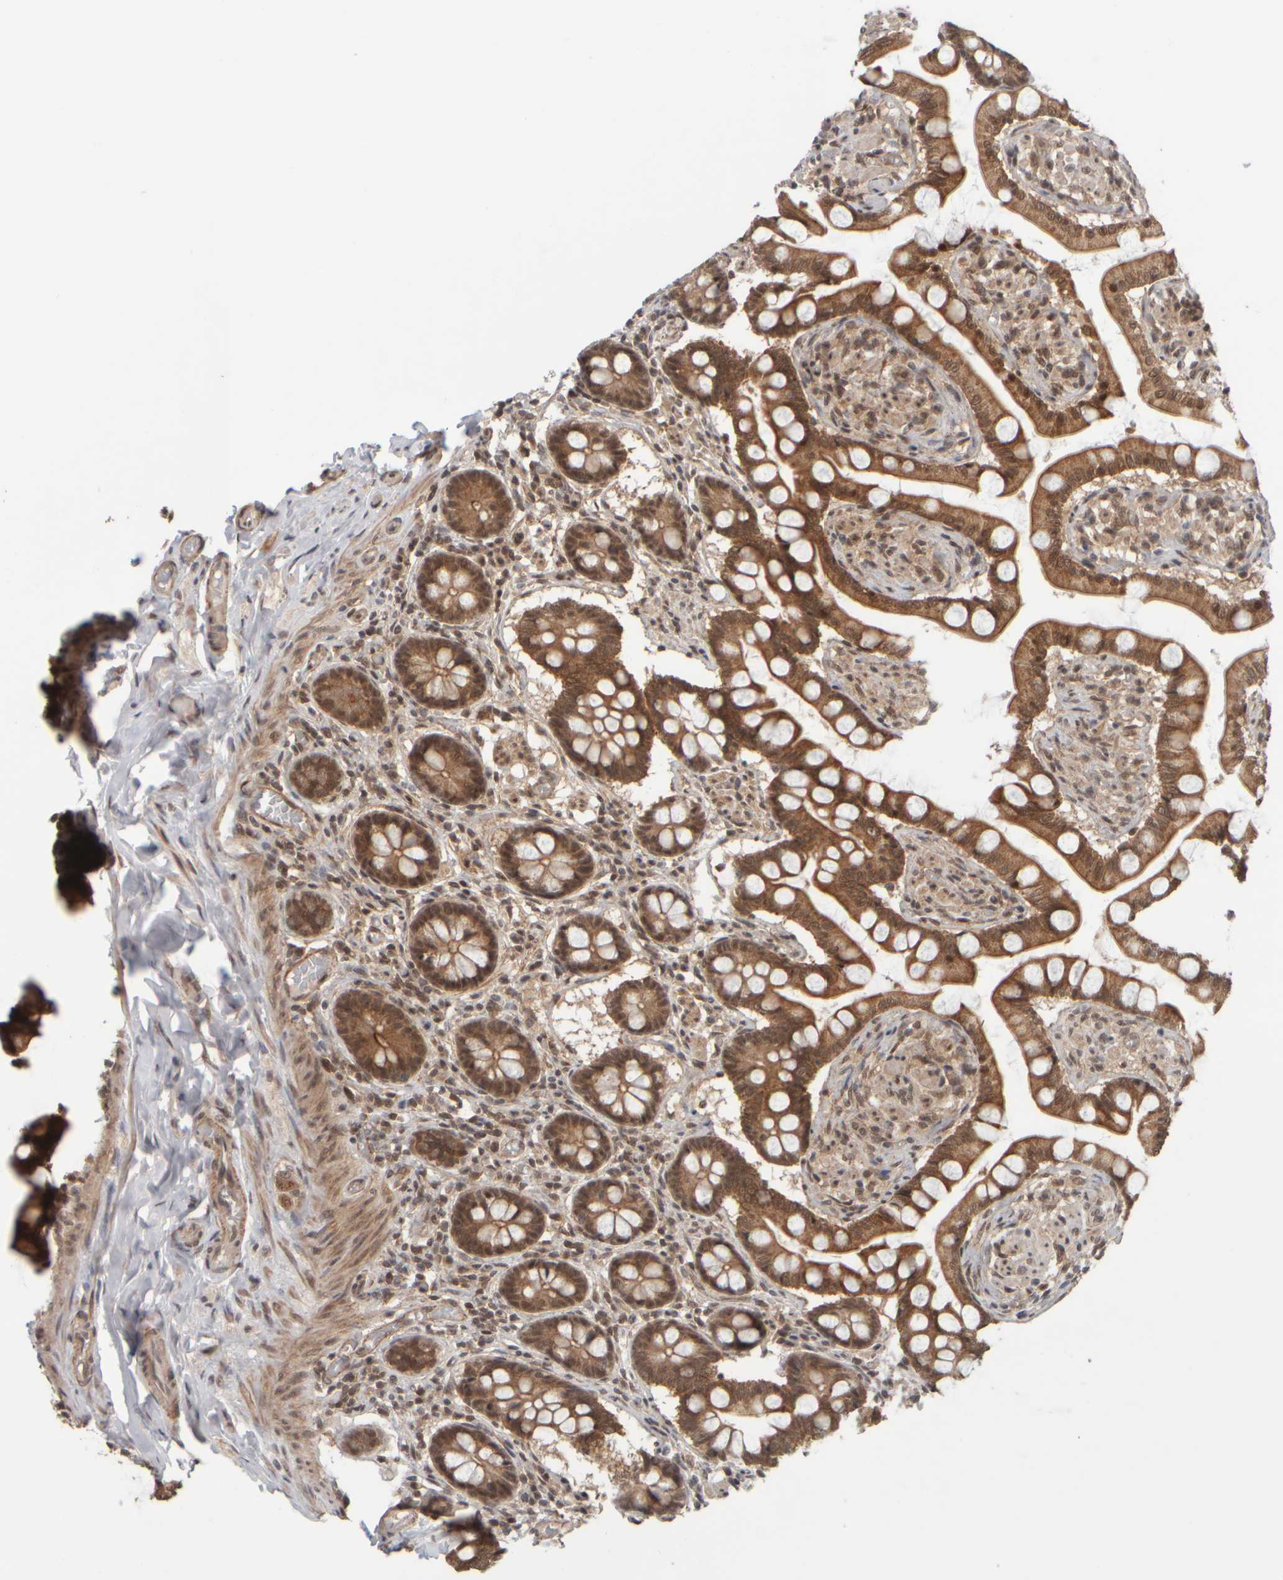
{"staining": {"intensity": "moderate", "quantity": ">75%", "location": "cytoplasmic/membranous"}, "tissue": "small intestine", "cell_type": "Glandular cells", "image_type": "normal", "snomed": [{"axis": "morphology", "description": "Normal tissue, NOS"}, {"axis": "topography", "description": "Small intestine"}], "caption": "A histopathology image showing moderate cytoplasmic/membranous staining in about >75% of glandular cells in unremarkable small intestine, as visualized by brown immunohistochemical staining.", "gene": "SYNRG", "patient": {"sex": "male", "age": 41}}